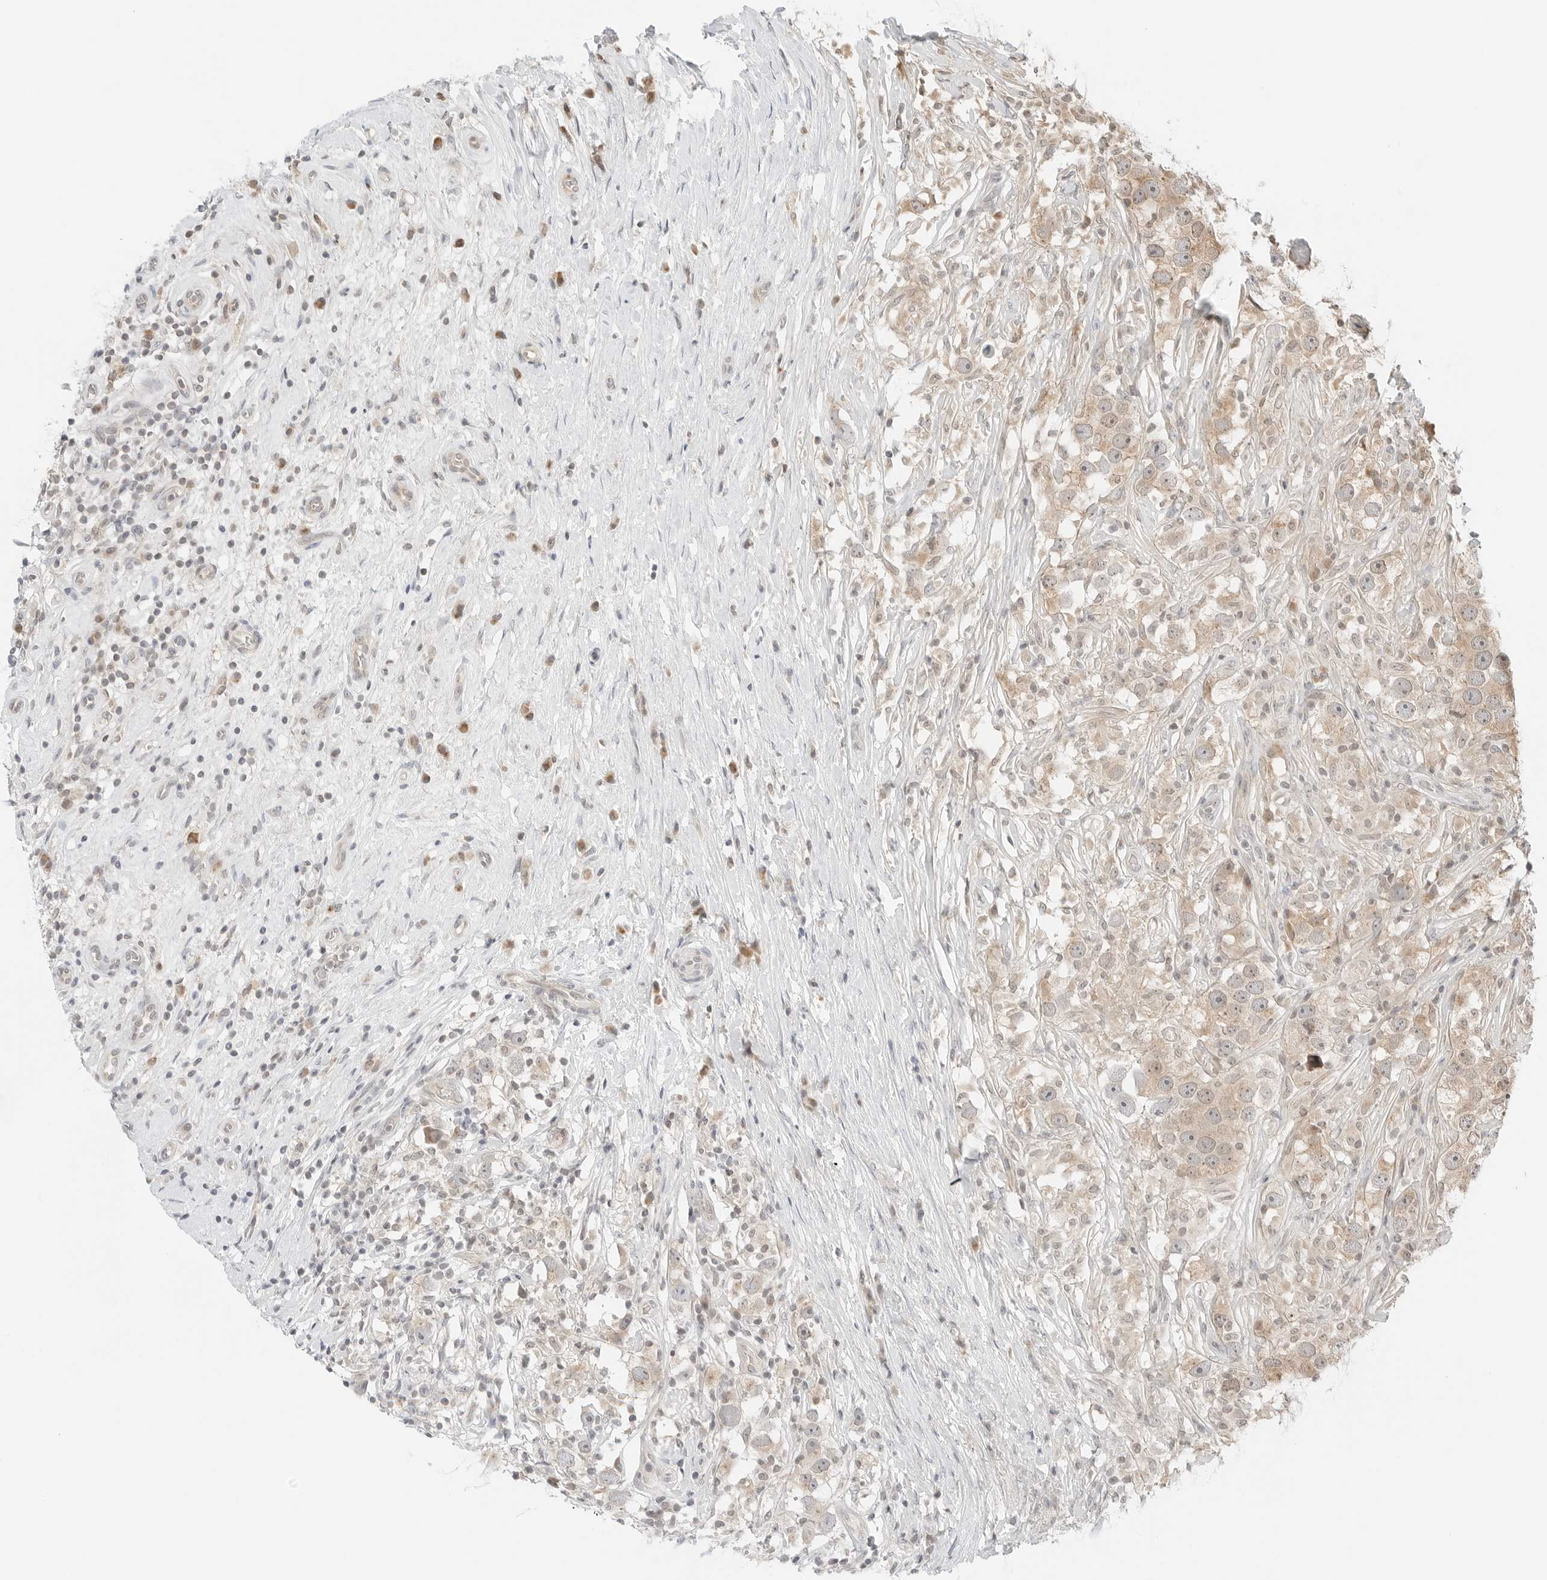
{"staining": {"intensity": "weak", "quantity": ">75%", "location": "cytoplasmic/membranous"}, "tissue": "testis cancer", "cell_type": "Tumor cells", "image_type": "cancer", "snomed": [{"axis": "morphology", "description": "Seminoma, NOS"}, {"axis": "topography", "description": "Testis"}], "caption": "Human testis seminoma stained for a protein (brown) demonstrates weak cytoplasmic/membranous positive expression in approximately >75% of tumor cells.", "gene": "IQCC", "patient": {"sex": "male", "age": 49}}